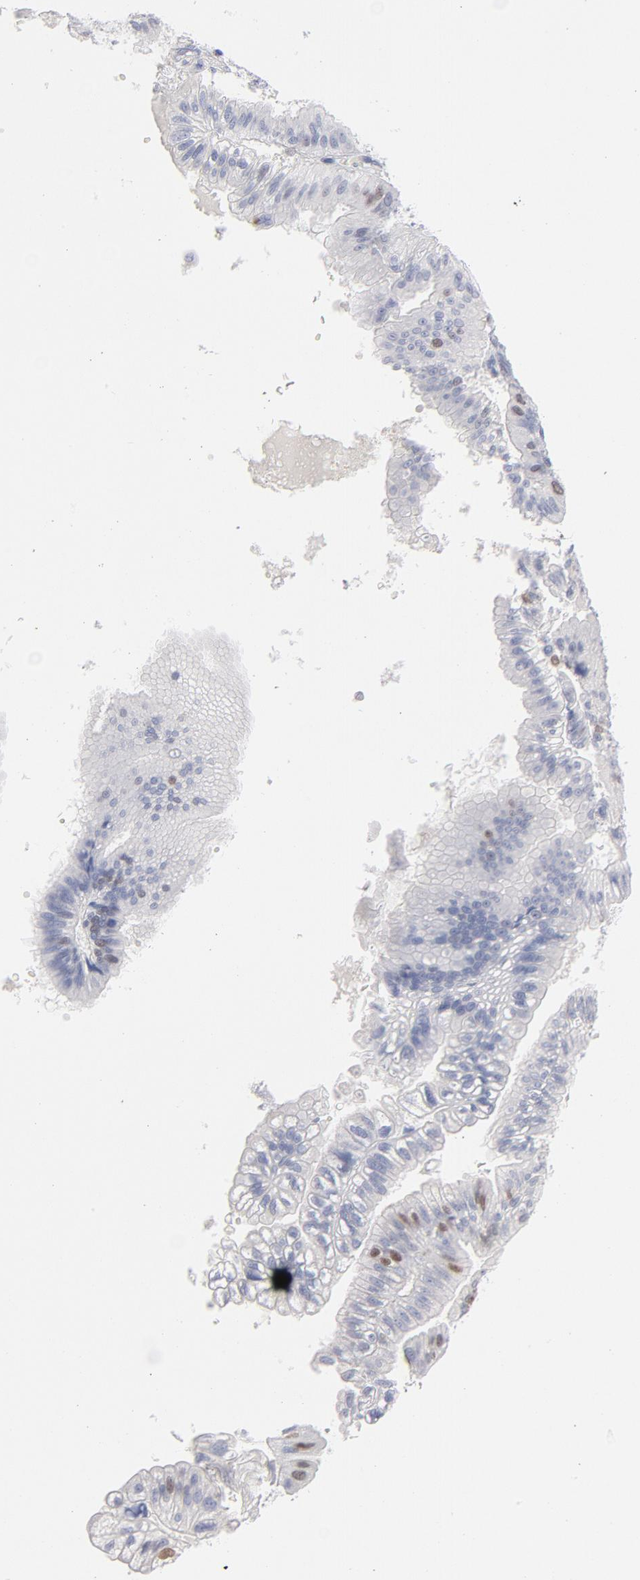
{"staining": {"intensity": "strong", "quantity": "<25%", "location": "nuclear"}, "tissue": "pancreatic cancer", "cell_type": "Tumor cells", "image_type": "cancer", "snomed": [{"axis": "morphology", "description": "Adenocarcinoma, NOS"}, {"axis": "topography", "description": "Pancreas"}], "caption": "Protein positivity by immunohistochemistry displays strong nuclear expression in about <25% of tumor cells in pancreatic cancer.", "gene": "MCM7", "patient": {"sex": "male", "age": 82}}